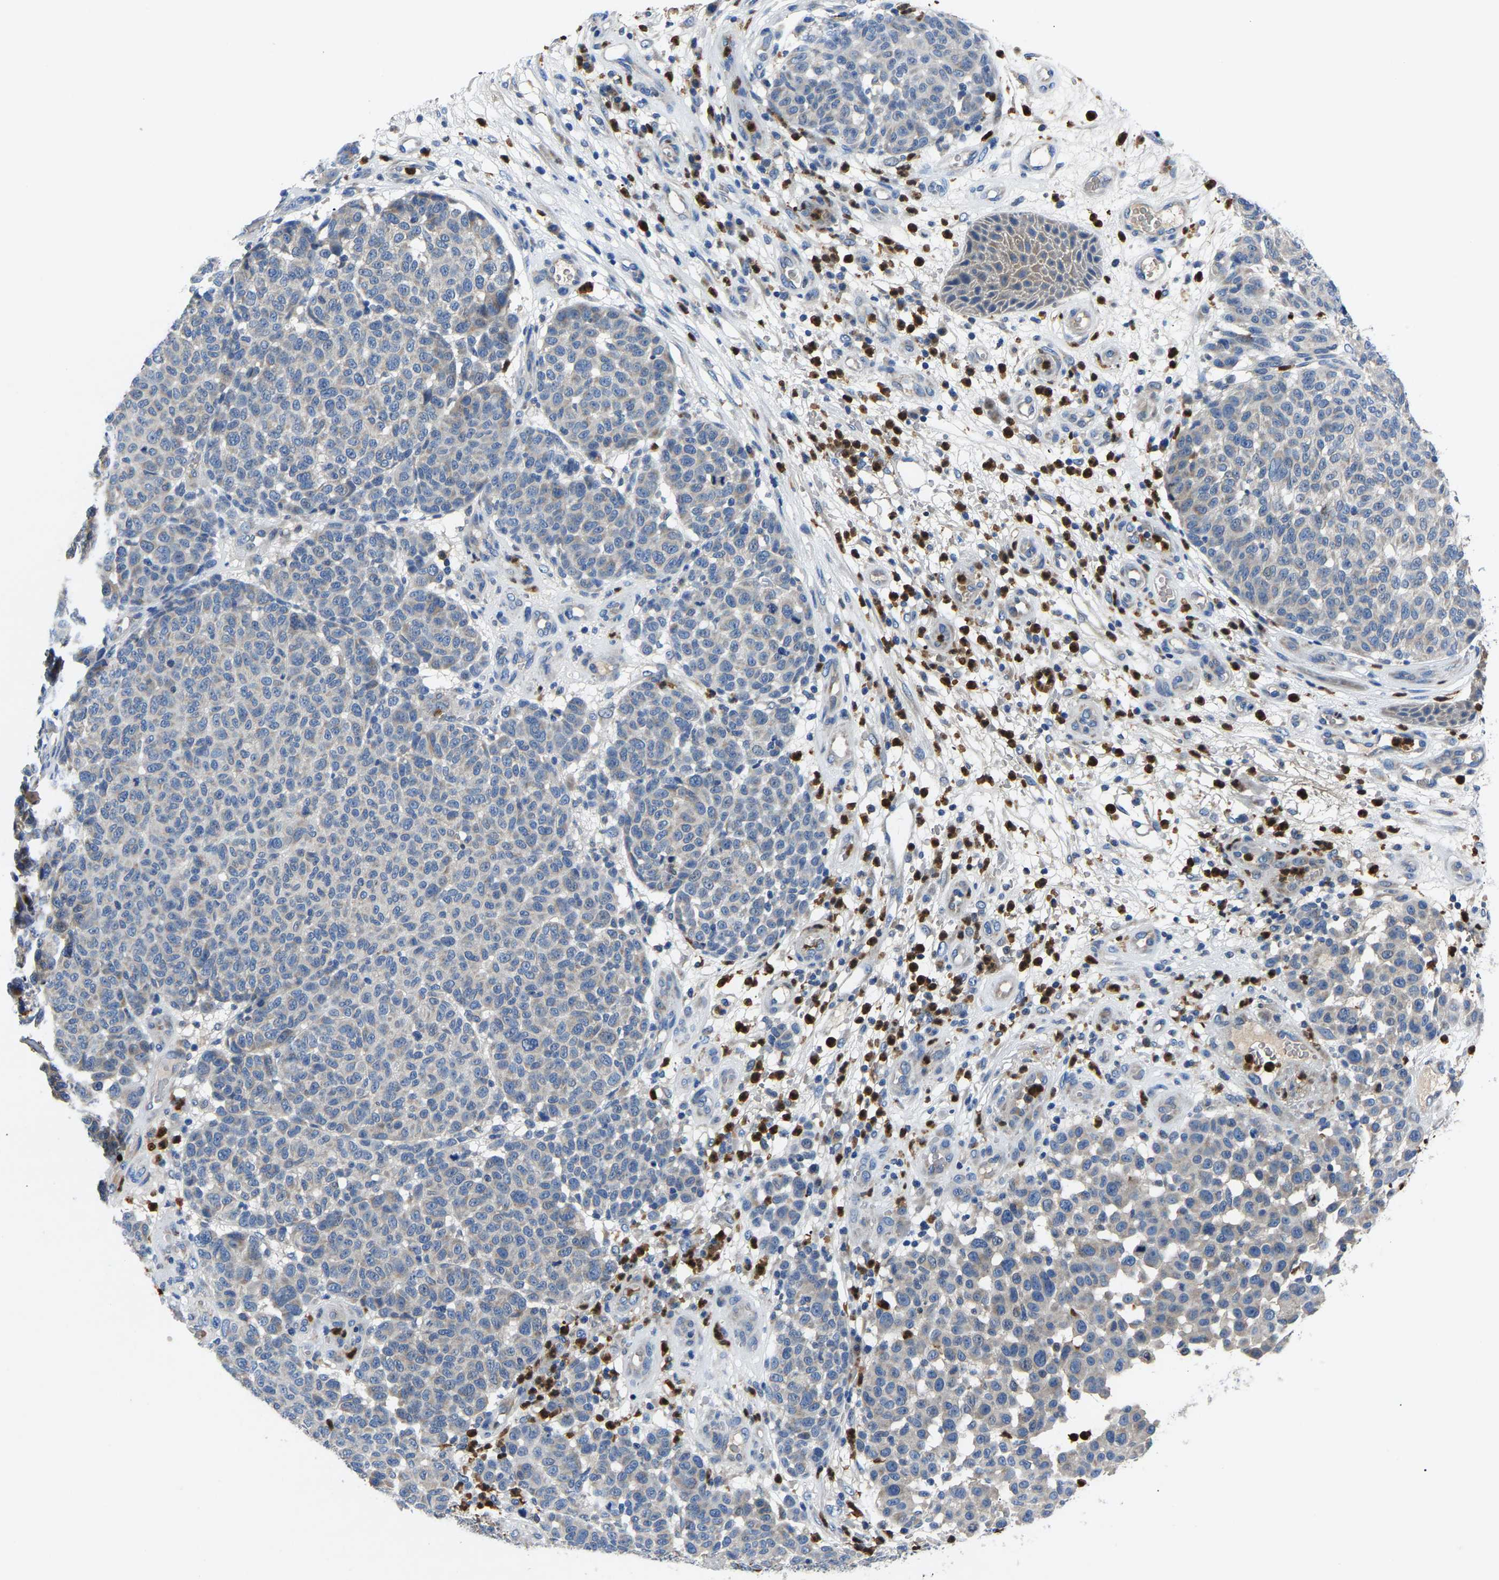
{"staining": {"intensity": "negative", "quantity": "none", "location": "none"}, "tissue": "melanoma", "cell_type": "Tumor cells", "image_type": "cancer", "snomed": [{"axis": "morphology", "description": "Malignant melanoma, NOS"}, {"axis": "topography", "description": "Skin"}], "caption": "High magnification brightfield microscopy of malignant melanoma stained with DAB (3,3'-diaminobenzidine) (brown) and counterstained with hematoxylin (blue): tumor cells show no significant expression.", "gene": "TOR1B", "patient": {"sex": "male", "age": 59}}